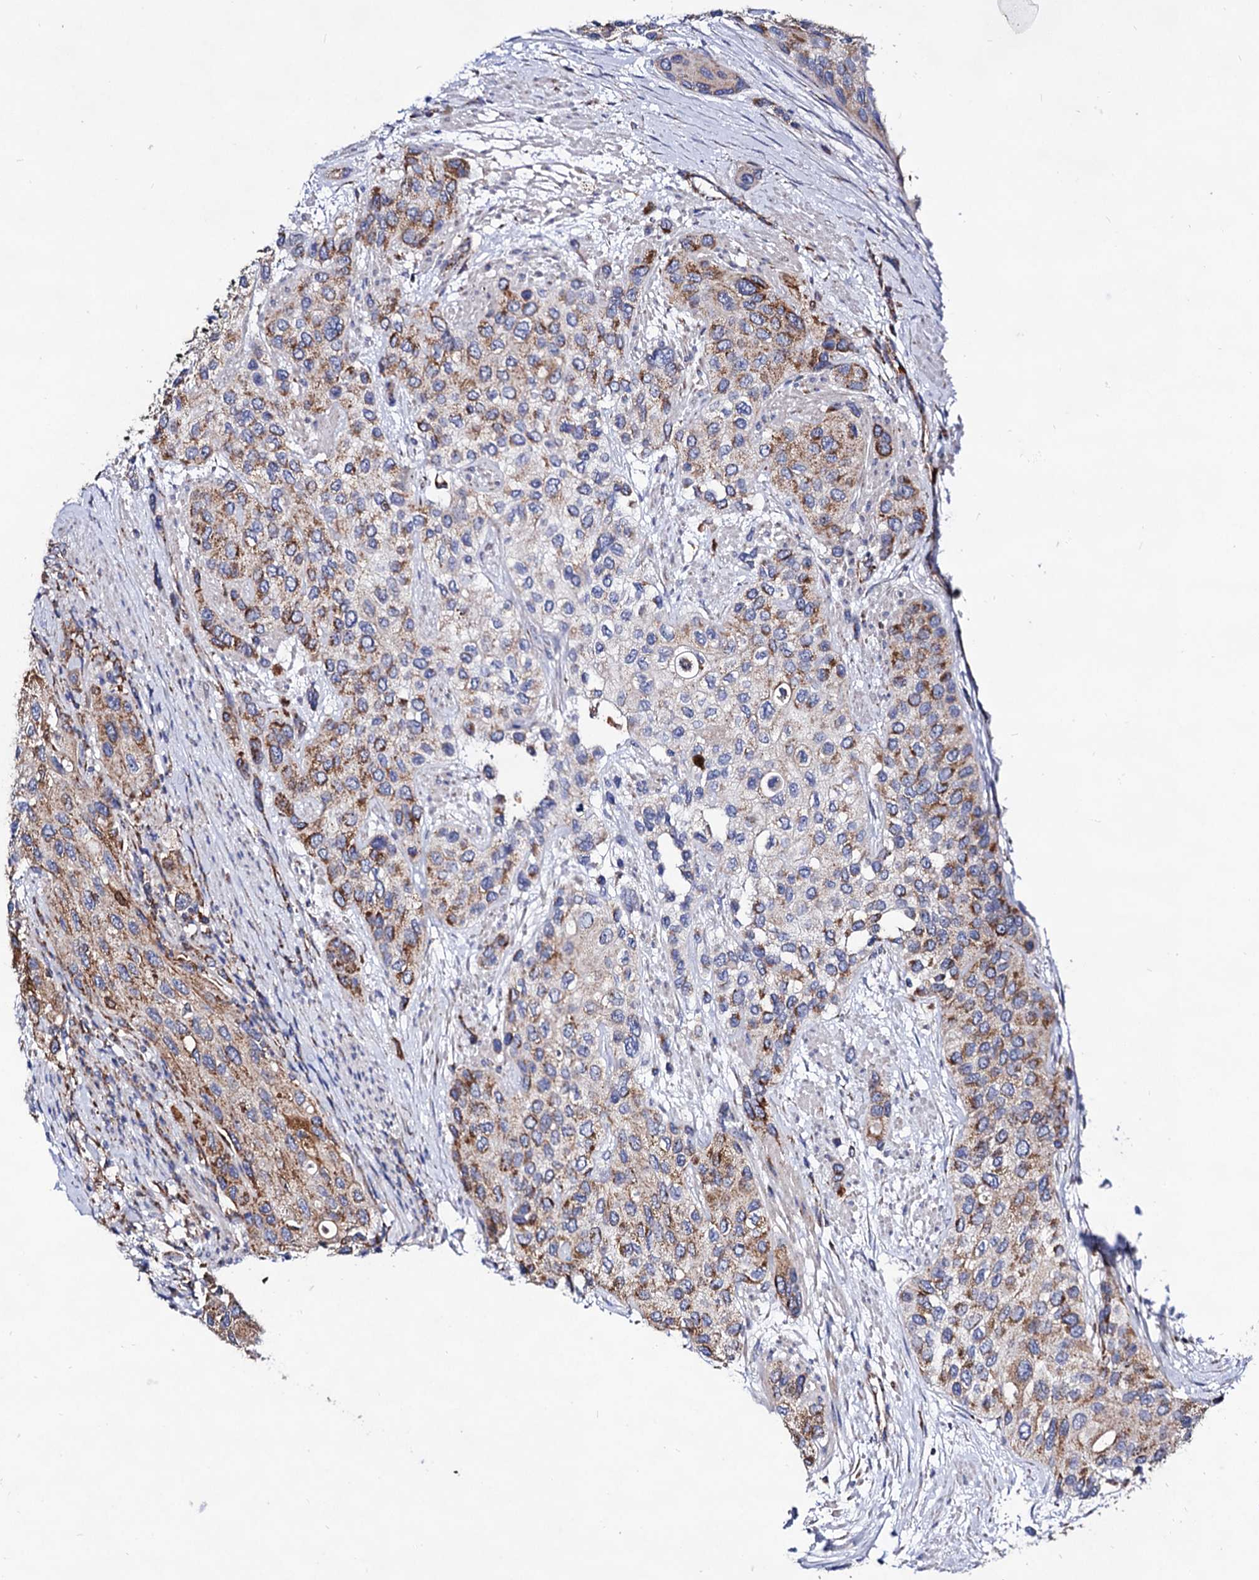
{"staining": {"intensity": "moderate", "quantity": "25%-75%", "location": "cytoplasmic/membranous"}, "tissue": "urothelial cancer", "cell_type": "Tumor cells", "image_type": "cancer", "snomed": [{"axis": "morphology", "description": "Normal tissue, NOS"}, {"axis": "morphology", "description": "Urothelial carcinoma, High grade"}, {"axis": "topography", "description": "Vascular tissue"}, {"axis": "topography", "description": "Urinary bladder"}], "caption": "Protein staining exhibits moderate cytoplasmic/membranous expression in approximately 25%-75% of tumor cells in high-grade urothelial carcinoma.", "gene": "ACAD9", "patient": {"sex": "female", "age": 56}}